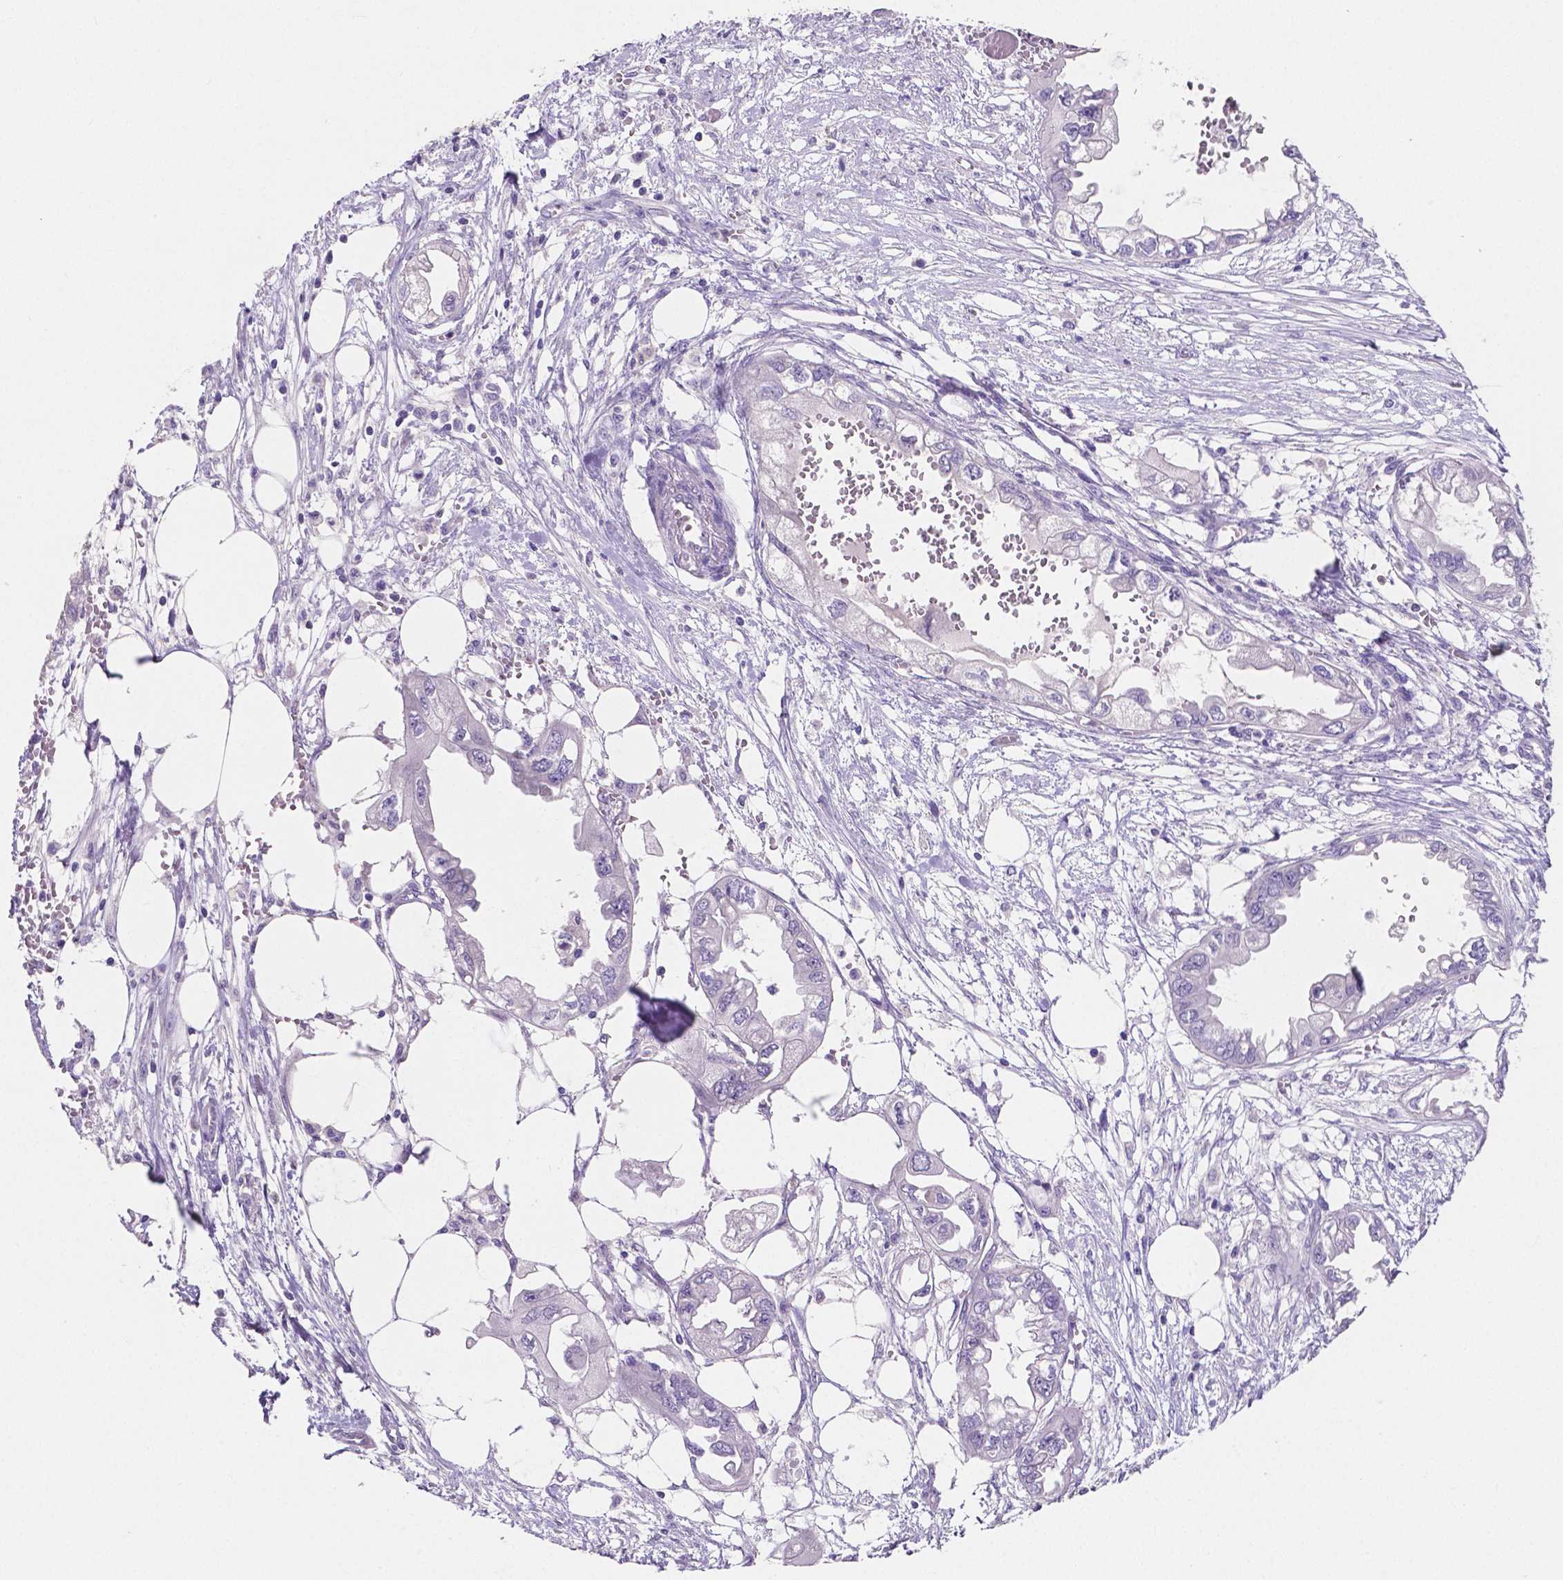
{"staining": {"intensity": "negative", "quantity": "none", "location": "none"}, "tissue": "endometrial cancer", "cell_type": "Tumor cells", "image_type": "cancer", "snomed": [{"axis": "morphology", "description": "Adenocarcinoma, NOS"}, {"axis": "morphology", "description": "Adenocarcinoma, metastatic, NOS"}, {"axis": "topography", "description": "Adipose tissue"}, {"axis": "topography", "description": "Endometrium"}], "caption": "Immunohistochemistry (IHC) photomicrograph of human endometrial cancer (metastatic adenocarcinoma) stained for a protein (brown), which demonstrates no positivity in tumor cells. Brightfield microscopy of immunohistochemistry stained with DAB (brown) and hematoxylin (blue), captured at high magnification.", "gene": "SLC22A2", "patient": {"sex": "female", "age": 67}}